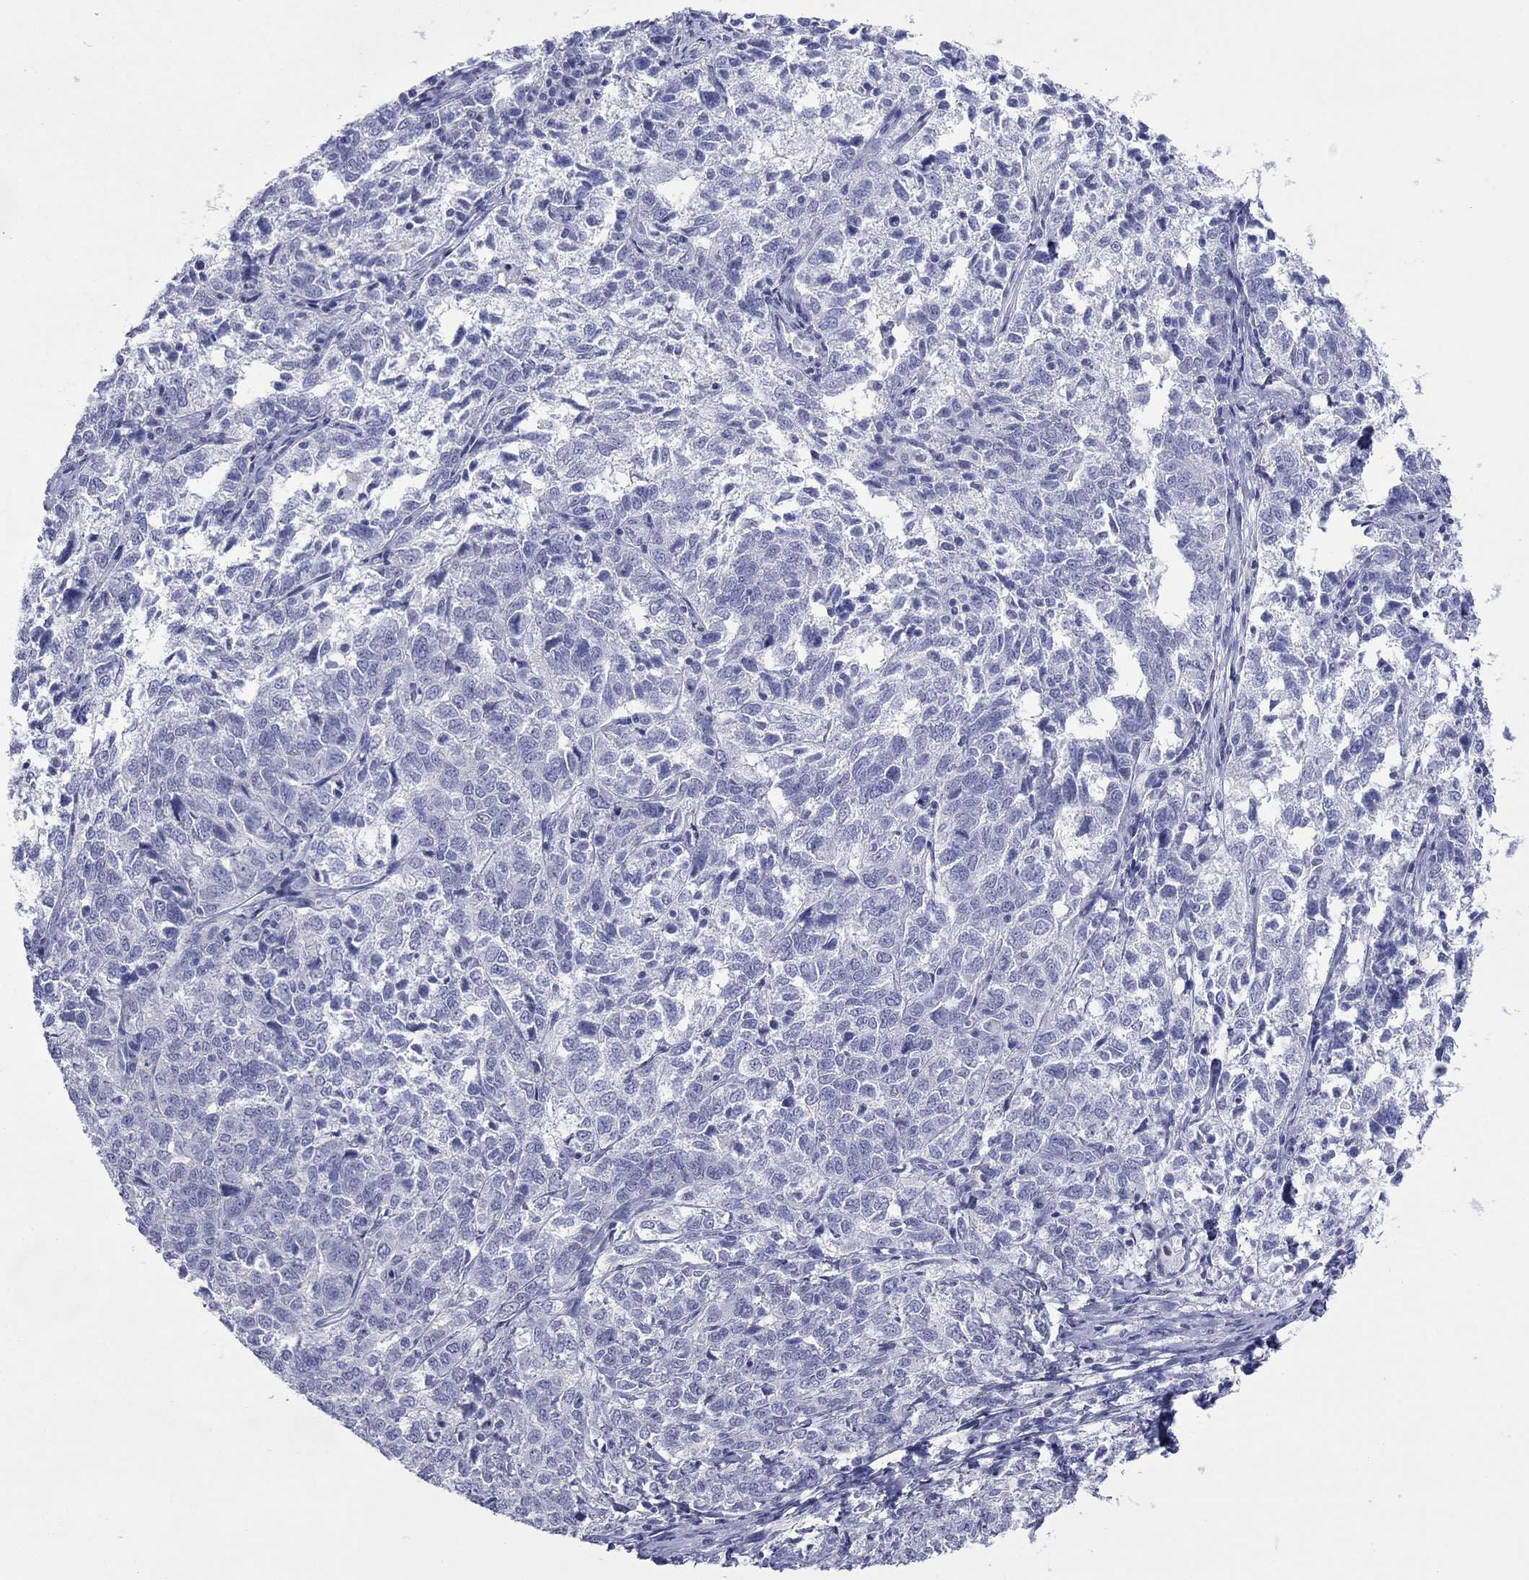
{"staining": {"intensity": "negative", "quantity": "none", "location": "none"}, "tissue": "ovarian cancer", "cell_type": "Tumor cells", "image_type": "cancer", "snomed": [{"axis": "morphology", "description": "Cystadenocarcinoma, serous, NOS"}, {"axis": "topography", "description": "Ovary"}], "caption": "Photomicrograph shows no significant protein staining in tumor cells of ovarian serous cystadenocarcinoma.", "gene": "MLANA", "patient": {"sex": "female", "age": 71}}